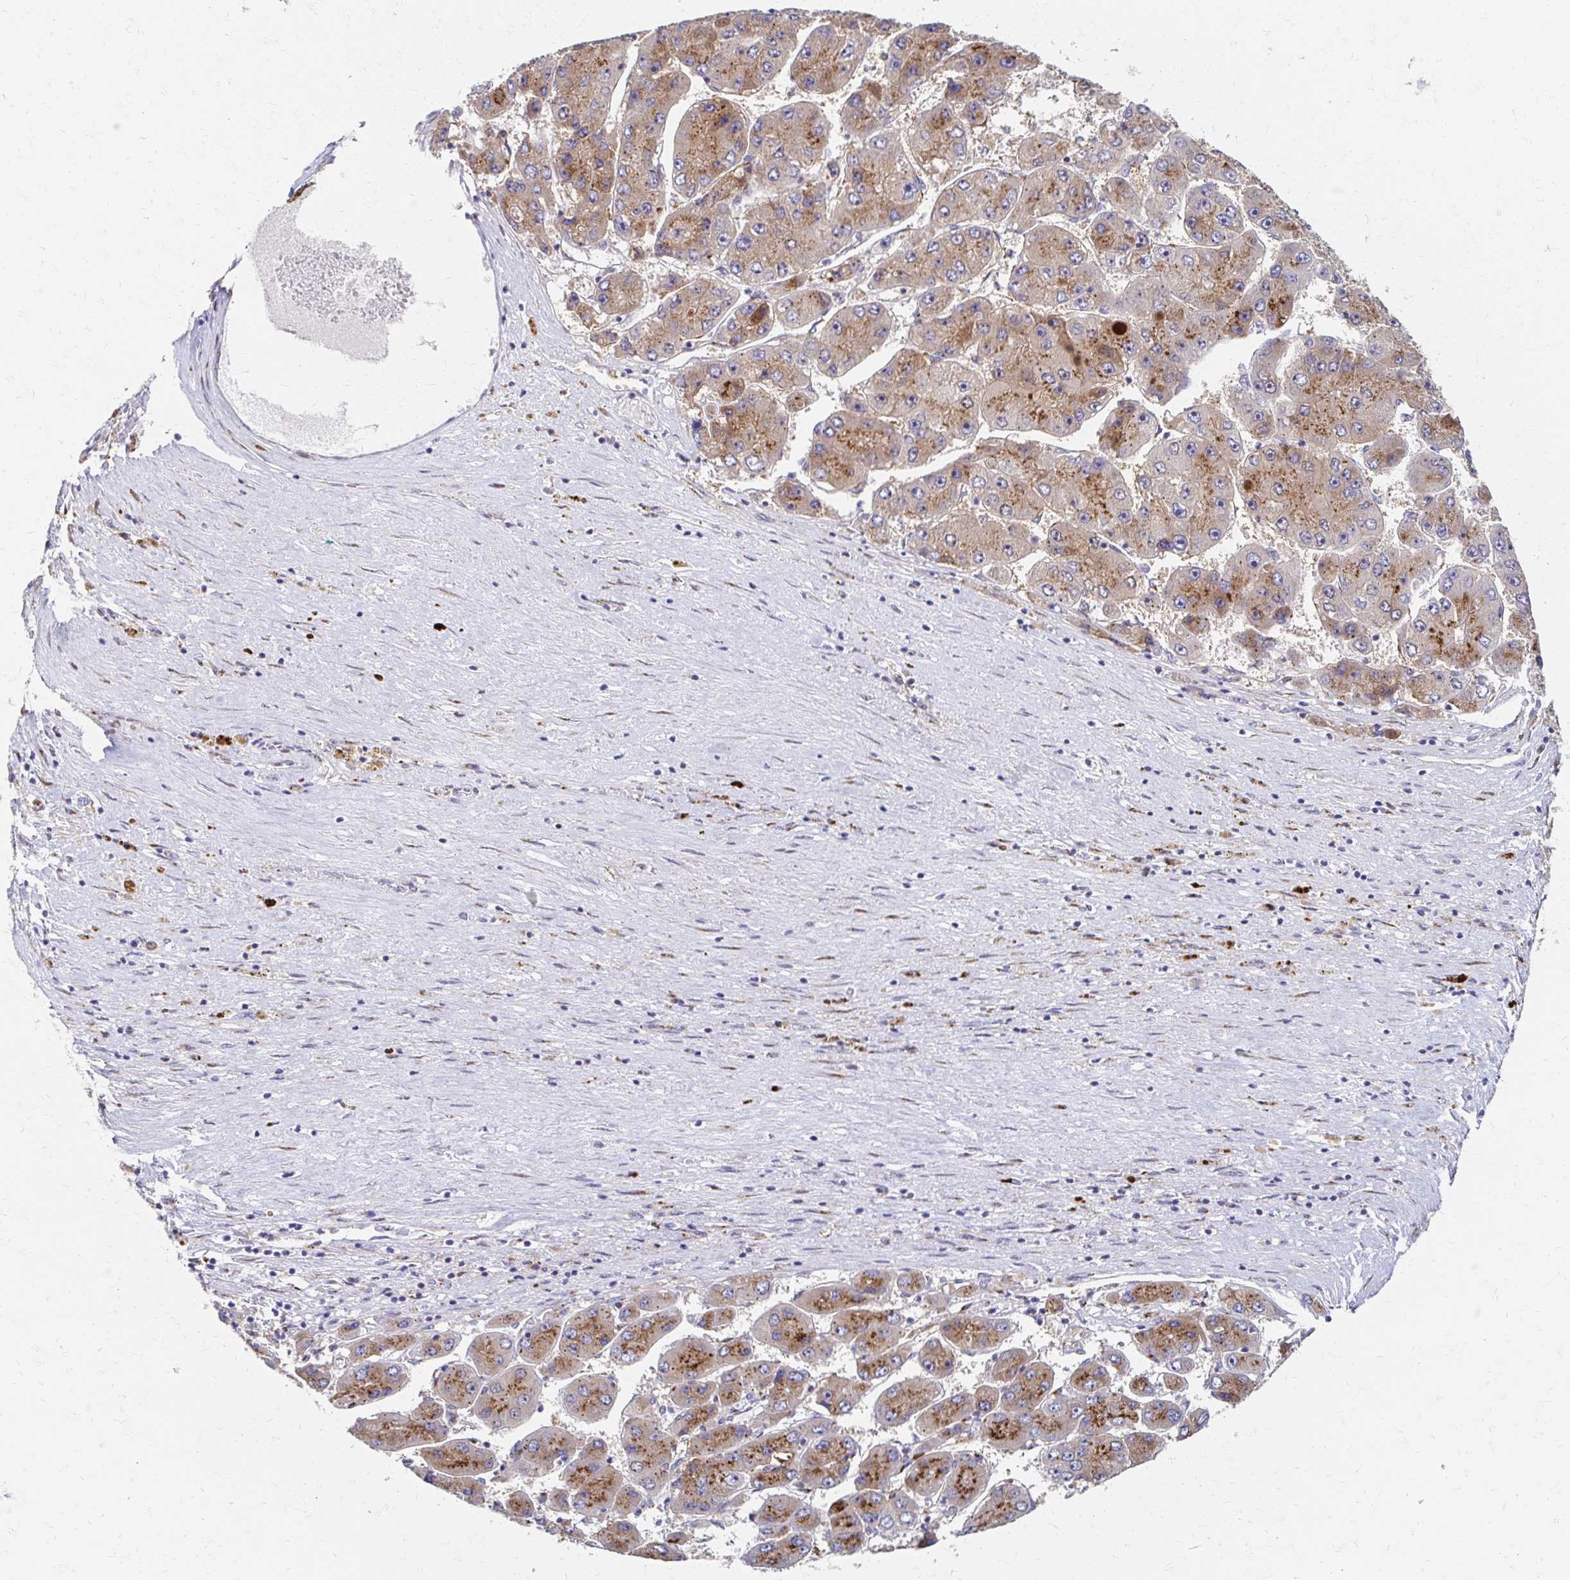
{"staining": {"intensity": "moderate", "quantity": ">75%", "location": "cytoplasmic/membranous"}, "tissue": "liver cancer", "cell_type": "Tumor cells", "image_type": "cancer", "snomed": [{"axis": "morphology", "description": "Carcinoma, Hepatocellular, NOS"}, {"axis": "topography", "description": "Liver"}], "caption": "High-magnification brightfield microscopy of liver cancer stained with DAB (3,3'-diaminobenzidine) (brown) and counterstained with hematoxylin (blue). tumor cells exhibit moderate cytoplasmic/membranous expression is appreciated in approximately>75% of cells.", "gene": "TM9SF1", "patient": {"sex": "female", "age": 61}}